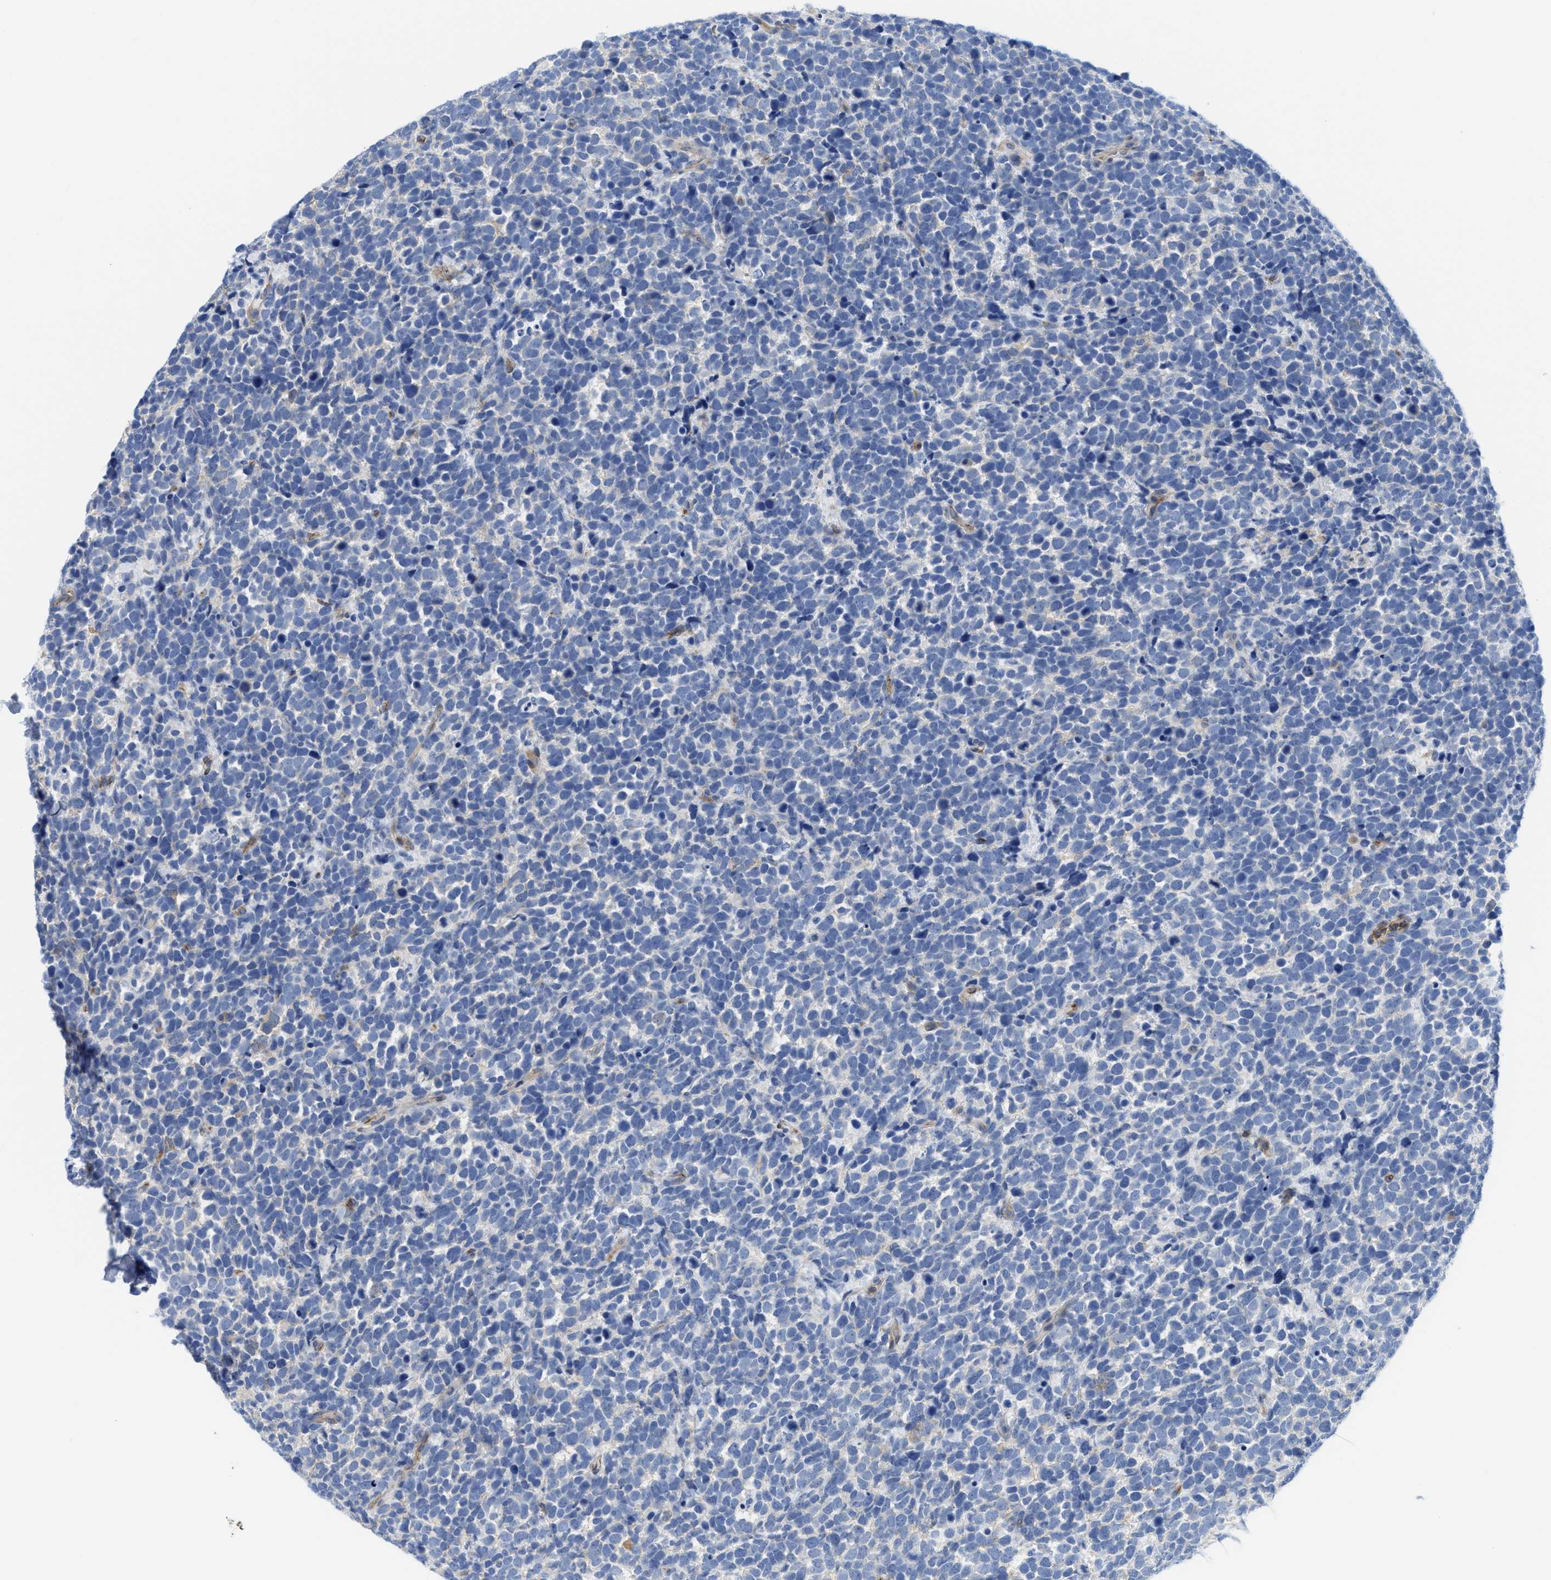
{"staining": {"intensity": "negative", "quantity": "none", "location": "none"}, "tissue": "urothelial cancer", "cell_type": "Tumor cells", "image_type": "cancer", "snomed": [{"axis": "morphology", "description": "Urothelial carcinoma, High grade"}, {"axis": "topography", "description": "Urinary bladder"}], "caption": "A high-resolution image shows IHC staining of urothelial cancer, which shows no significant staining in tumor cells. (Brightfield microscopy of DAB IHC at high magnification).", "gene": "TUB", "patient": {"sex": "female", "age": 82}}